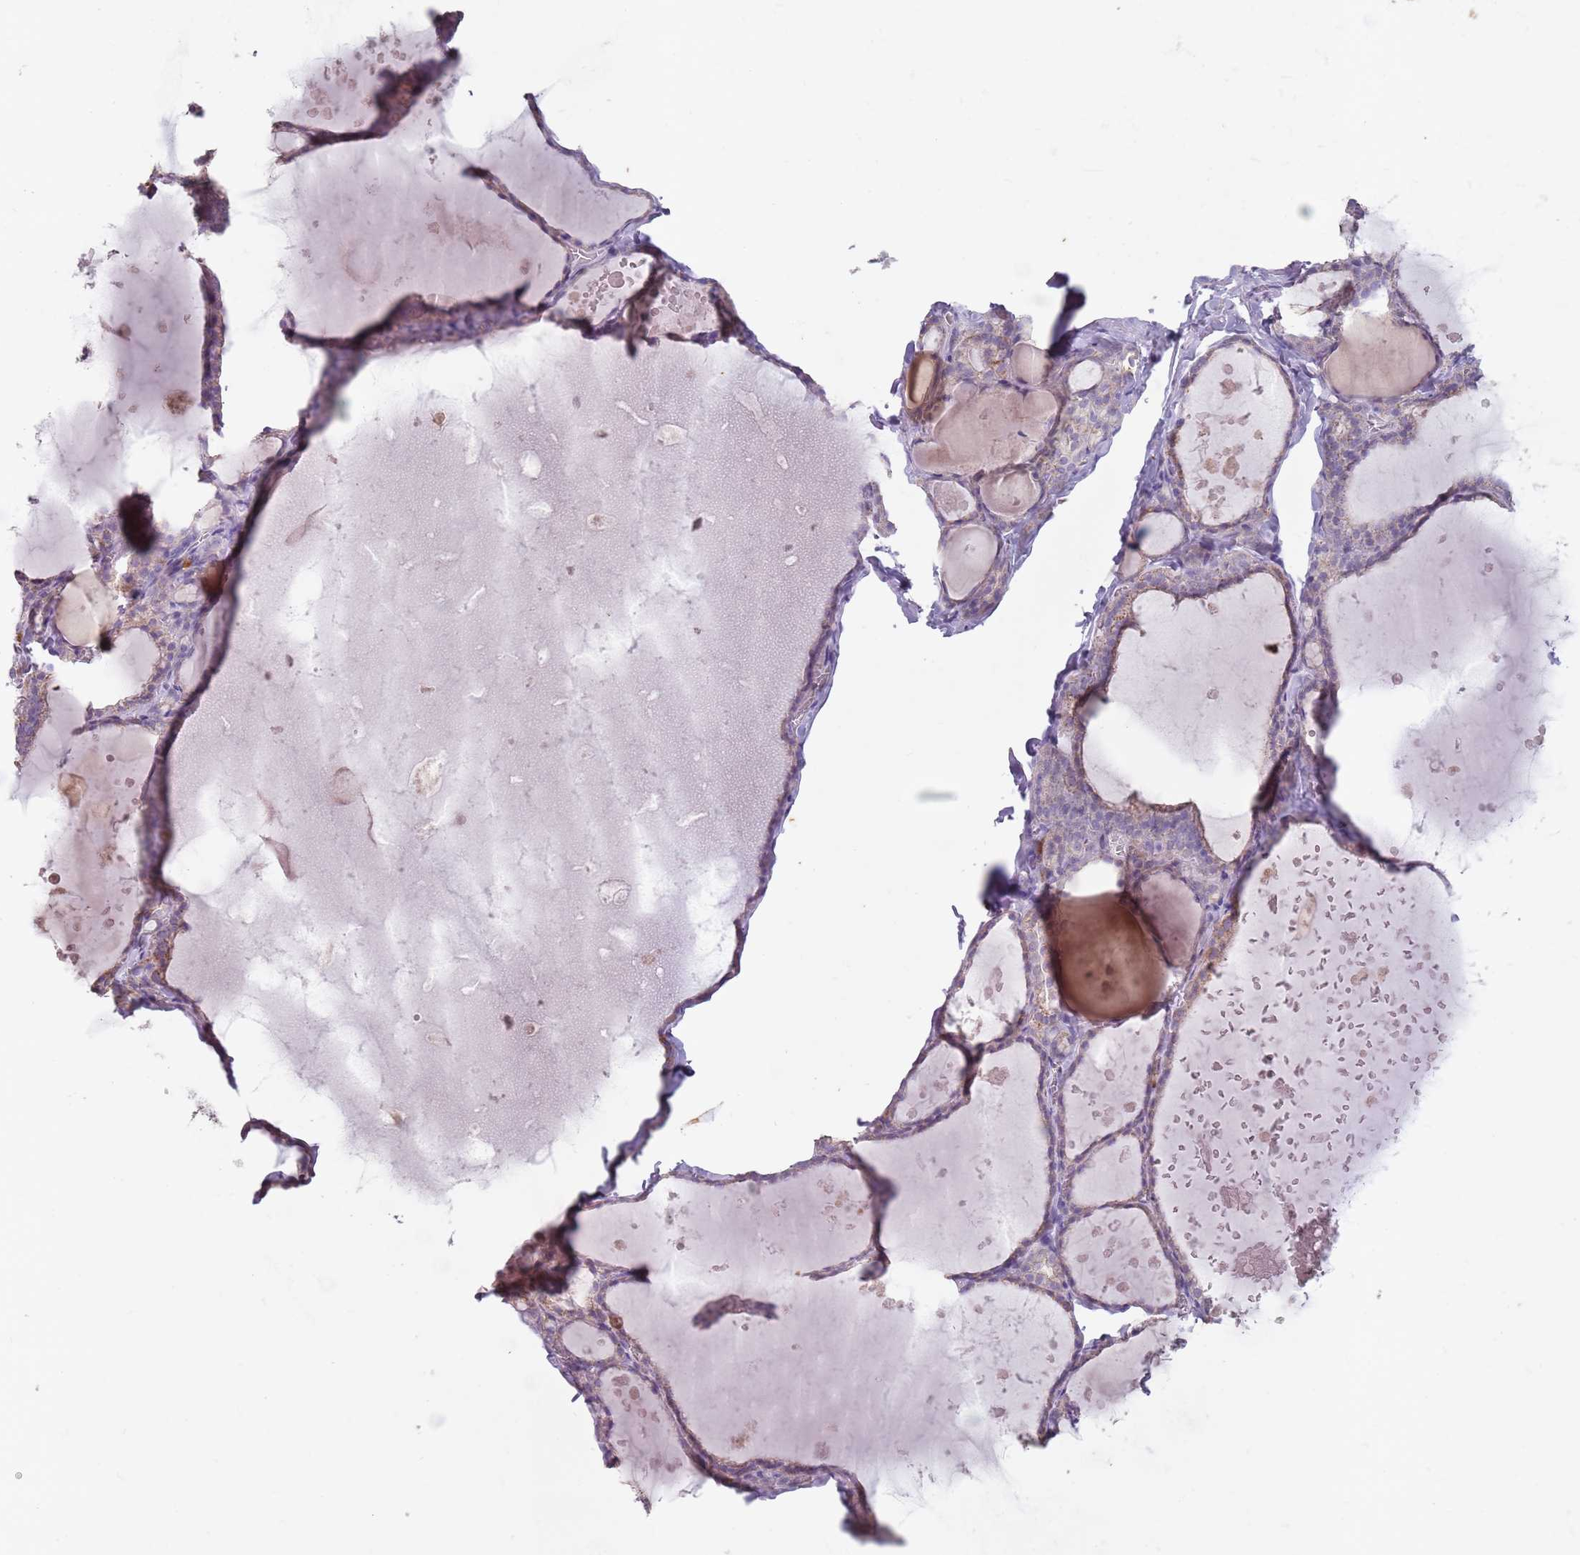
{"staining": {"intensity": "weak", "quantity": "<25%", "location": "cytoplasmic/membranous"}, "tissue": "thyroid gland", "cell_type": "Glandular cells", "image_type": "normal", "snomed": [{"axis": "morphology", "description": "Normal tissue, NOS"}, {"axis": "topography", "description": "Thyroid gland"}], "caption": "Micrograph shows no protein expression in glandular cells of benign thyroid gland.", "gene": "STYK1", "patient": {"sex": "male", "age": 56}}